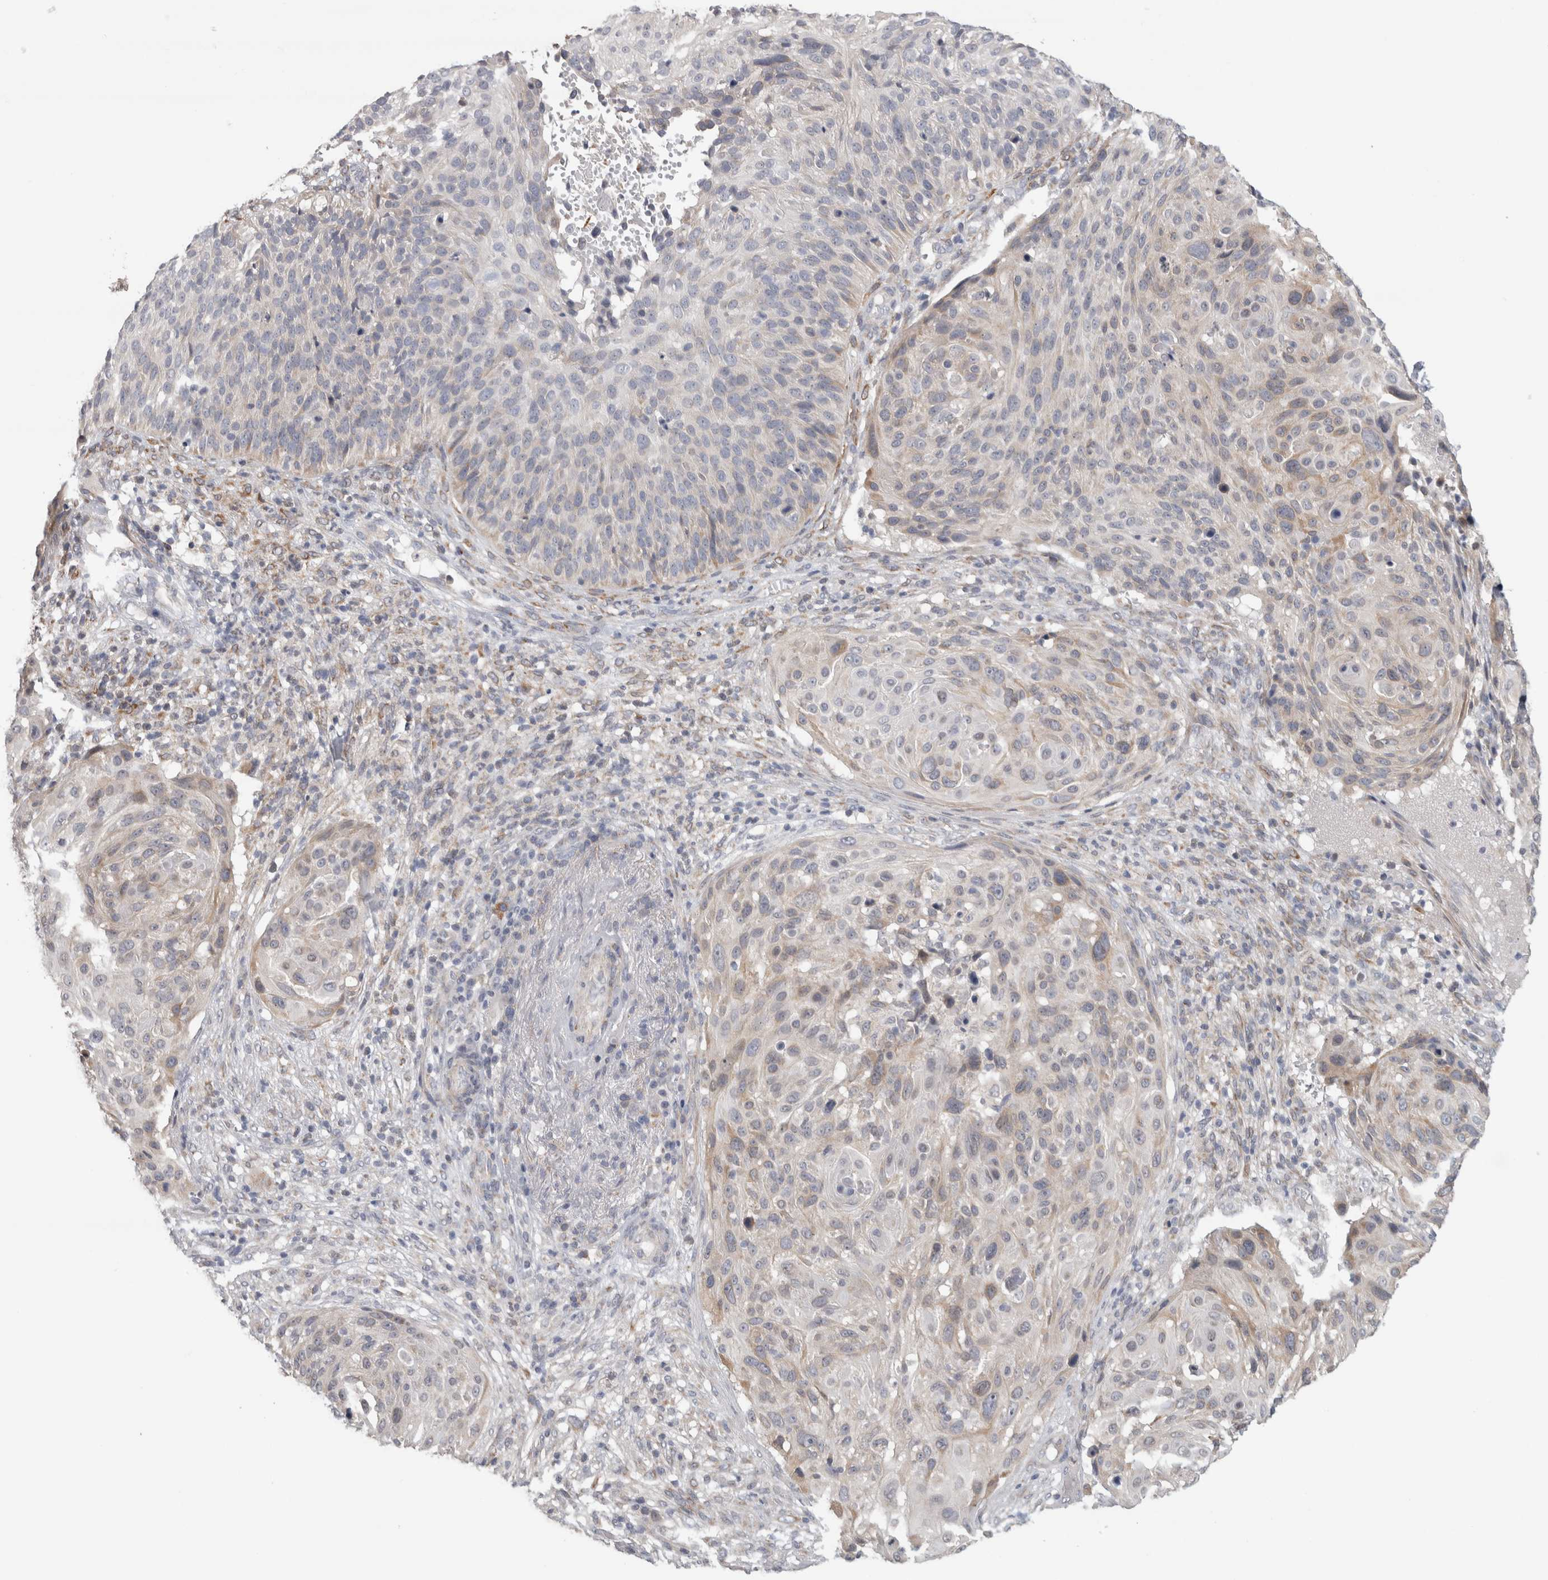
{"staining": {"intensity": "weak", "quantity": "<25%", "location": "cytoplasmic/membranous"}, "tissue": "cervical cancer", "cell_type": "Tumor cells", "image_type": "cancer", "snomed": [{"axis": "morphology", "description": "Squamous cell carcinoma, NOS"}, {"axis": "topography", "description": "Cervix"}], "caption": "This is an immunohistochemistry histopathology image of squamous cell carcinoma (cervical). There is no staining in tumor cells.", "gene": "RAB18", "patient": {"sex": "female", "age": 74}}